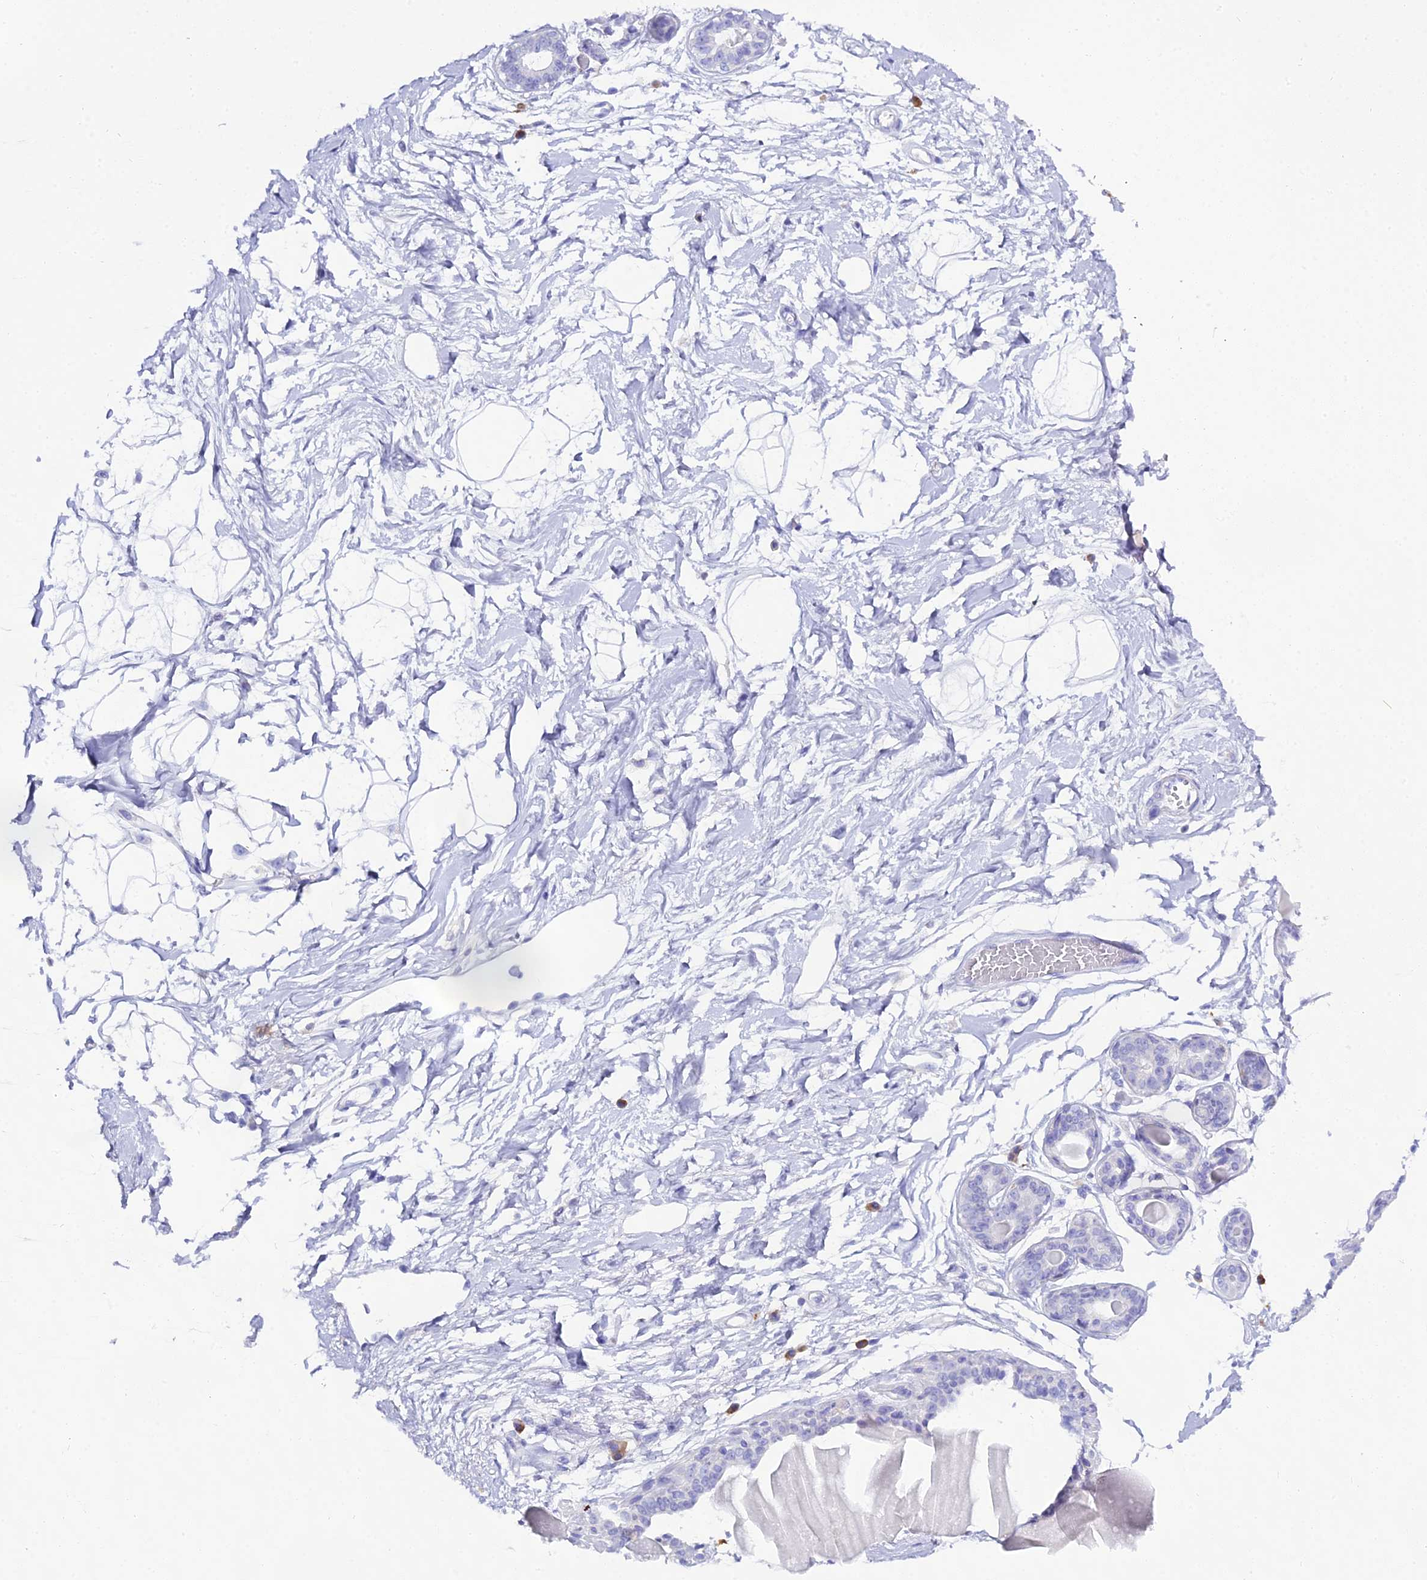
{"staining": {"intensity": "negative", "quantity": "none", "location": "none"}, "tissue": "breast", "cell_type": "Adipocytes", "image_type": "normal", "snomed": [{"axis": "morphology", "description": "Normal tissue, NOS"}, {"axis": "topography", "description": "Breast"}], "caption": "A photomicrograph of human breast is negative for staining in adipocytes. (Brightfield microscopy of DAB immunohistochemistry (IHC) at high magnification).", "gene": "CD5", "patient": {"sex": "female", "age": 45}}